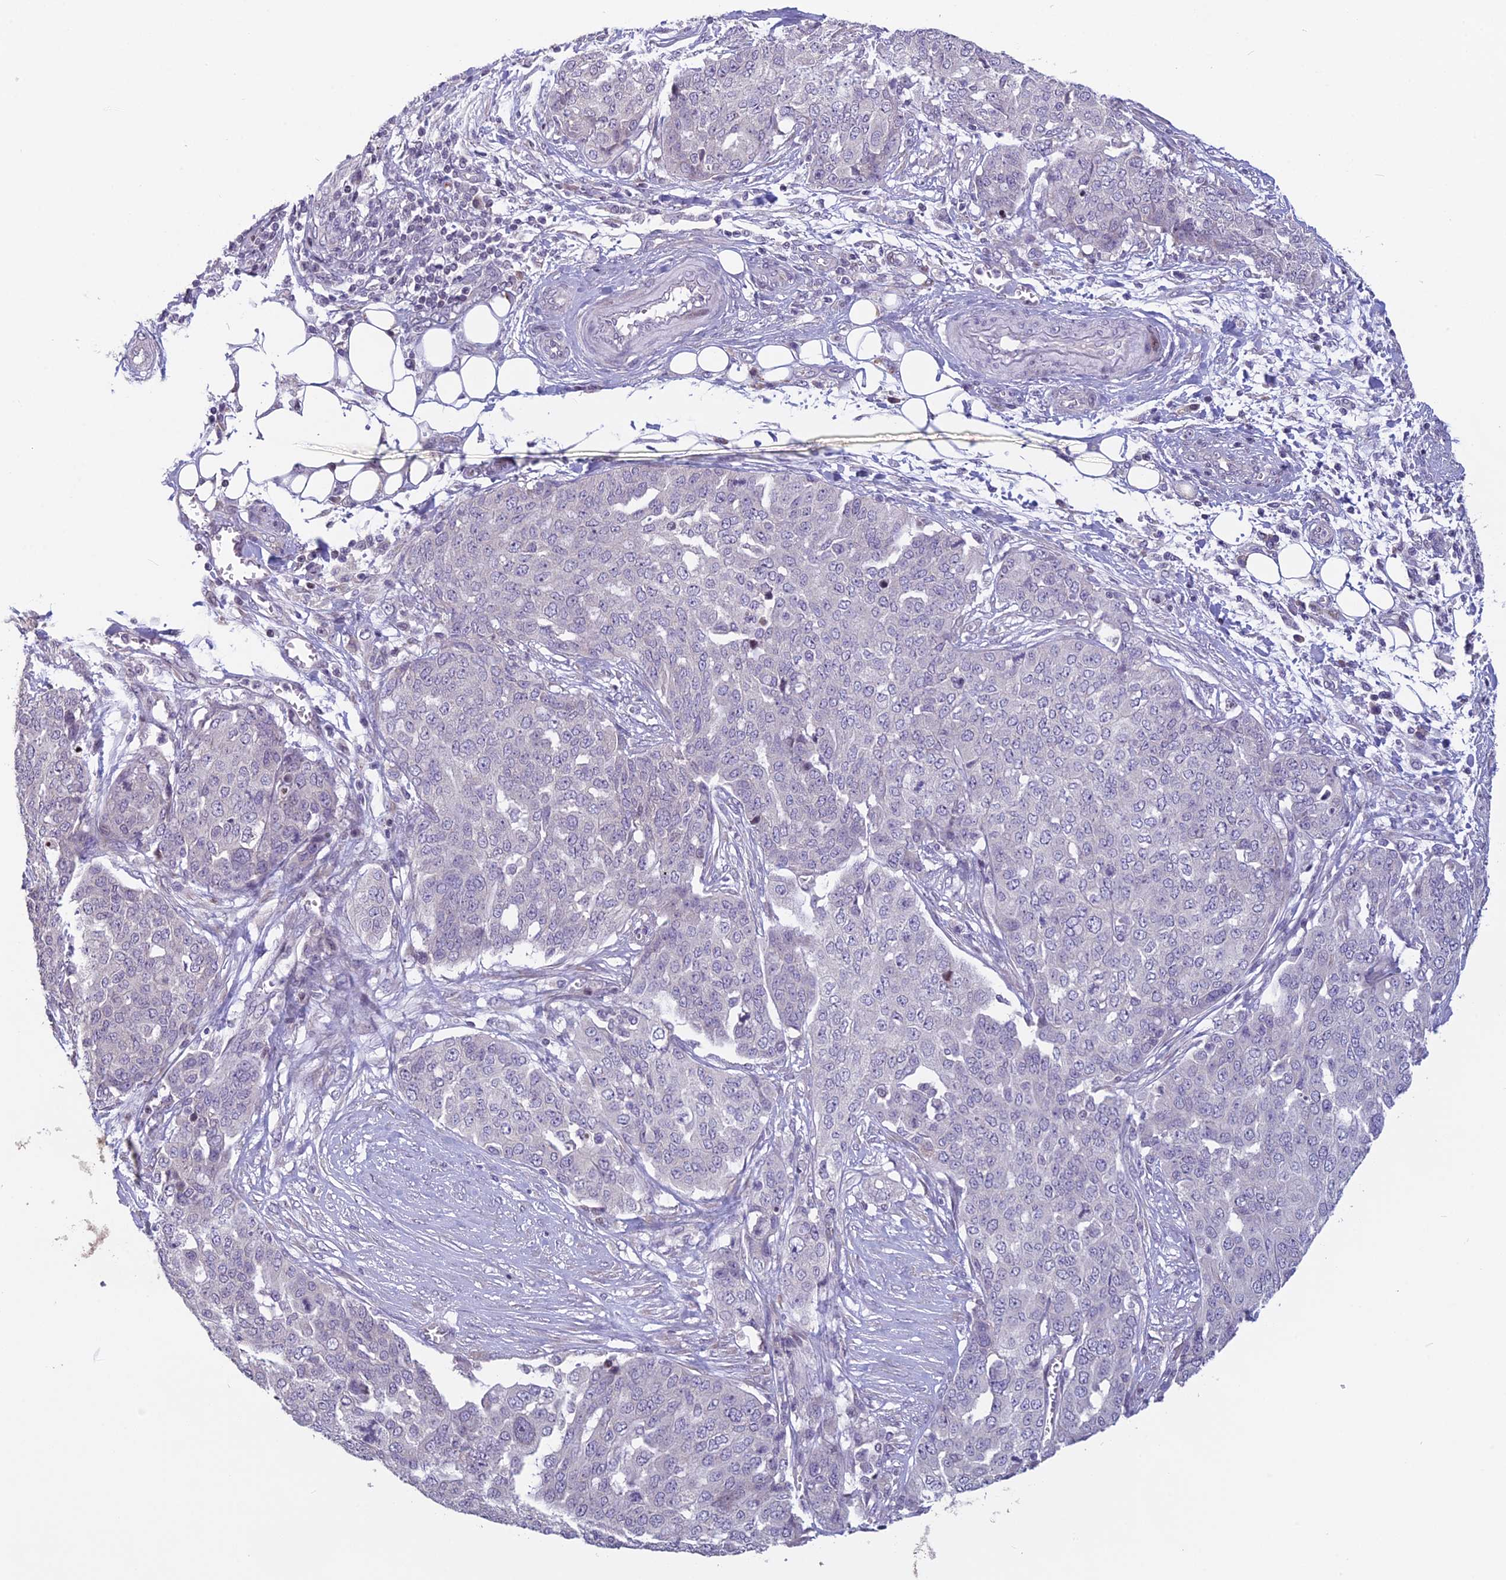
{"staining": {"intensity": "negative", "quantity": "none", "location": "none"}, "tissue": "ovarian cancer", "cell_type": "Tumor cells", "image_type": "cancer", "snomed": [{"axis": "morphology", "description": "Cystadenocarcinoma, serous, NOS"}, {"axis": "topography", "description": "Soft tissue"}, {"axis": "topography", "description": "Ovary"}], "caption": "This histopathology image is of ovarian cancer (serous cystadenocarcinoma) stained with IHC to label a protein in brown with the nuclei are counter-stained blue. There is no expression in tumor cells. The staining was performed using DAB (3,3'-diaminobenzidine) to visualize the protein expression in brown, while the nuclei were stained in blue with hematoxylin (Magnification: 20x).", "gene": "TMEM134", "patient": {"sex": "female", "age": 57}}